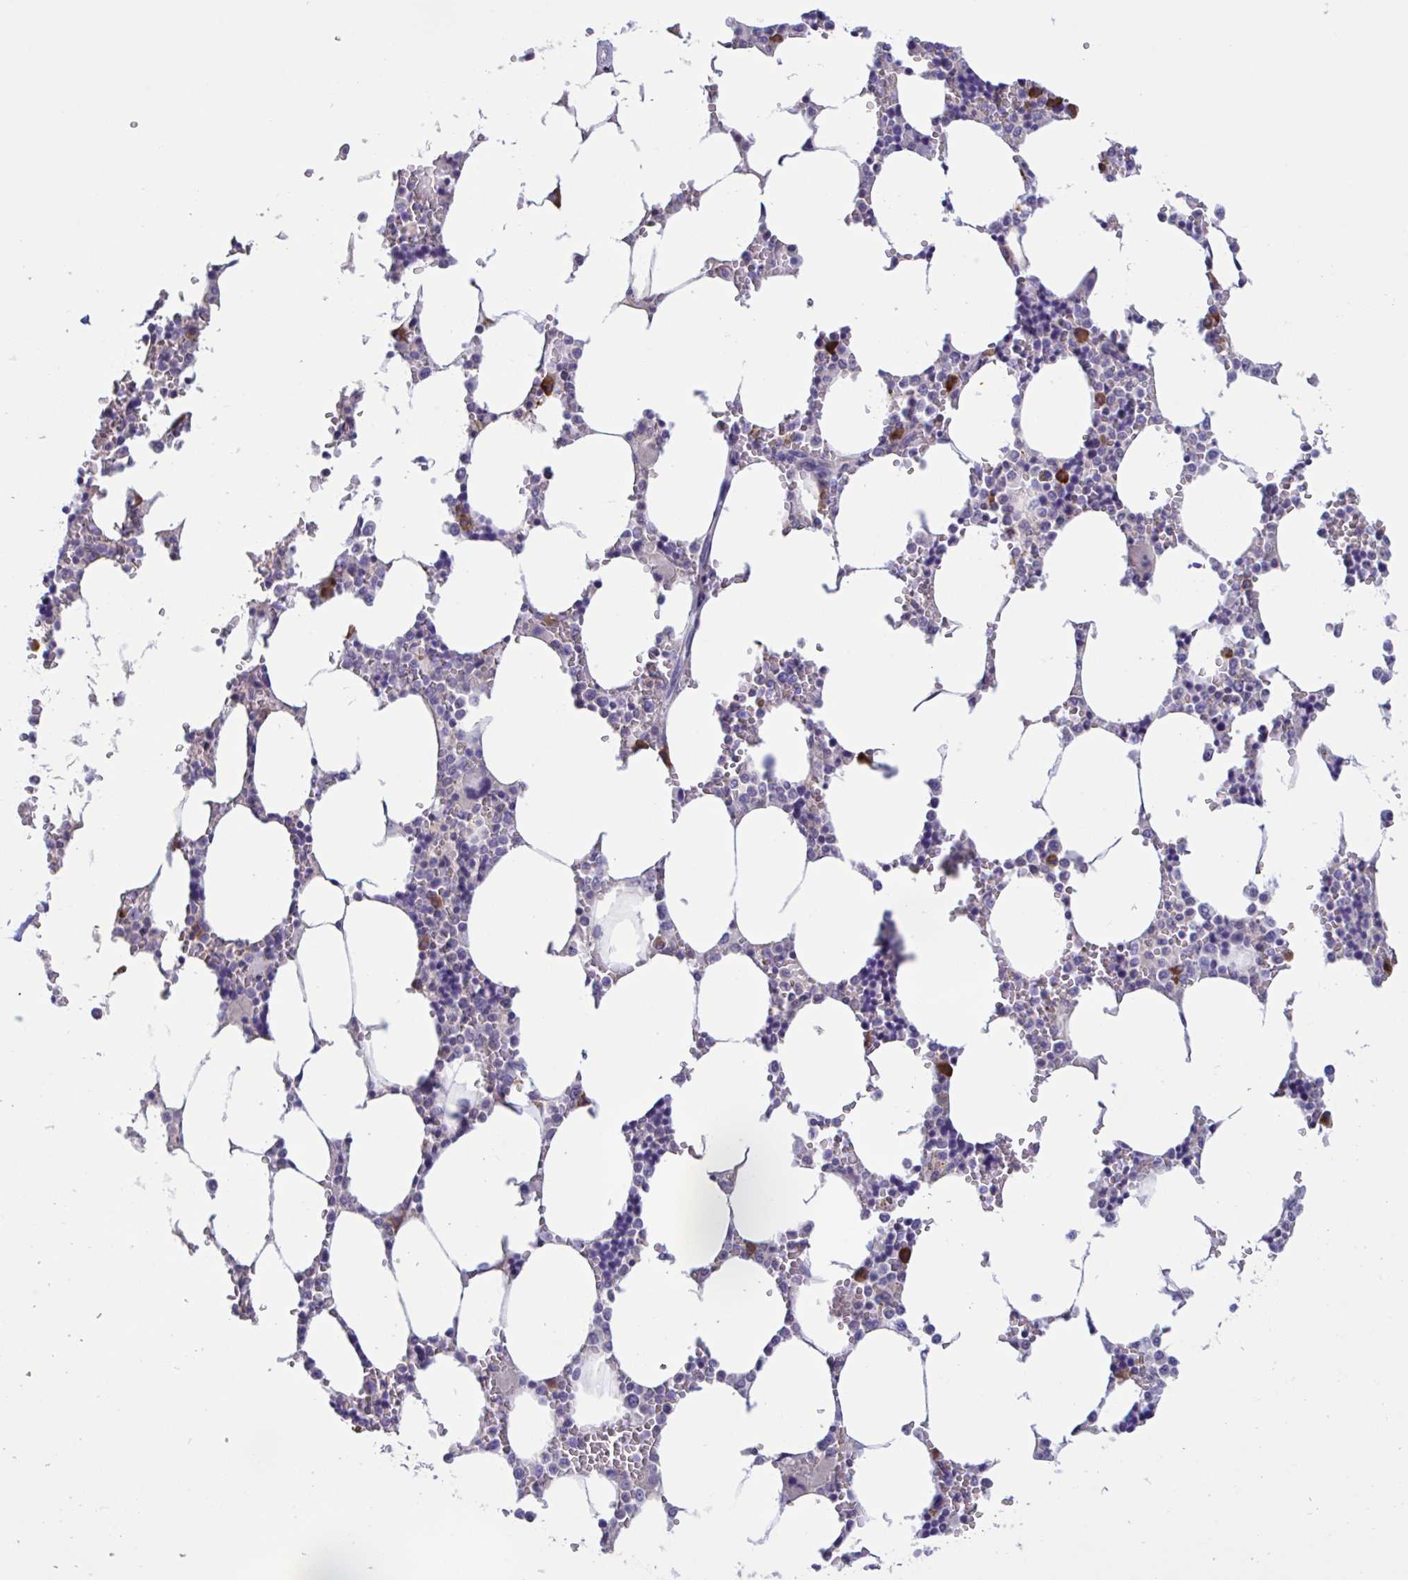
{"staining": {"intensity": "moderate", "quantity": "<25%", "location": "cytoplasmic/membranous"}, "tissue": "bone marrow", "cell_type": "Hematopoietic cells", "image_type": "normal", "snomed": [{"axis": "morphology", "description": "Normal tissue, NOS"}, {"axis": "topography", "description": "Bone marrow"}], "caption": "Moderate cytoplasmic/membranous protein staining is appreciated in approximately <25% of hematopoietic cells in bone marrow. (IHC, brightfield microscopy, high magnification).", "gene": "MS4A14", "patient": {"sex": "male", "age": 64}}